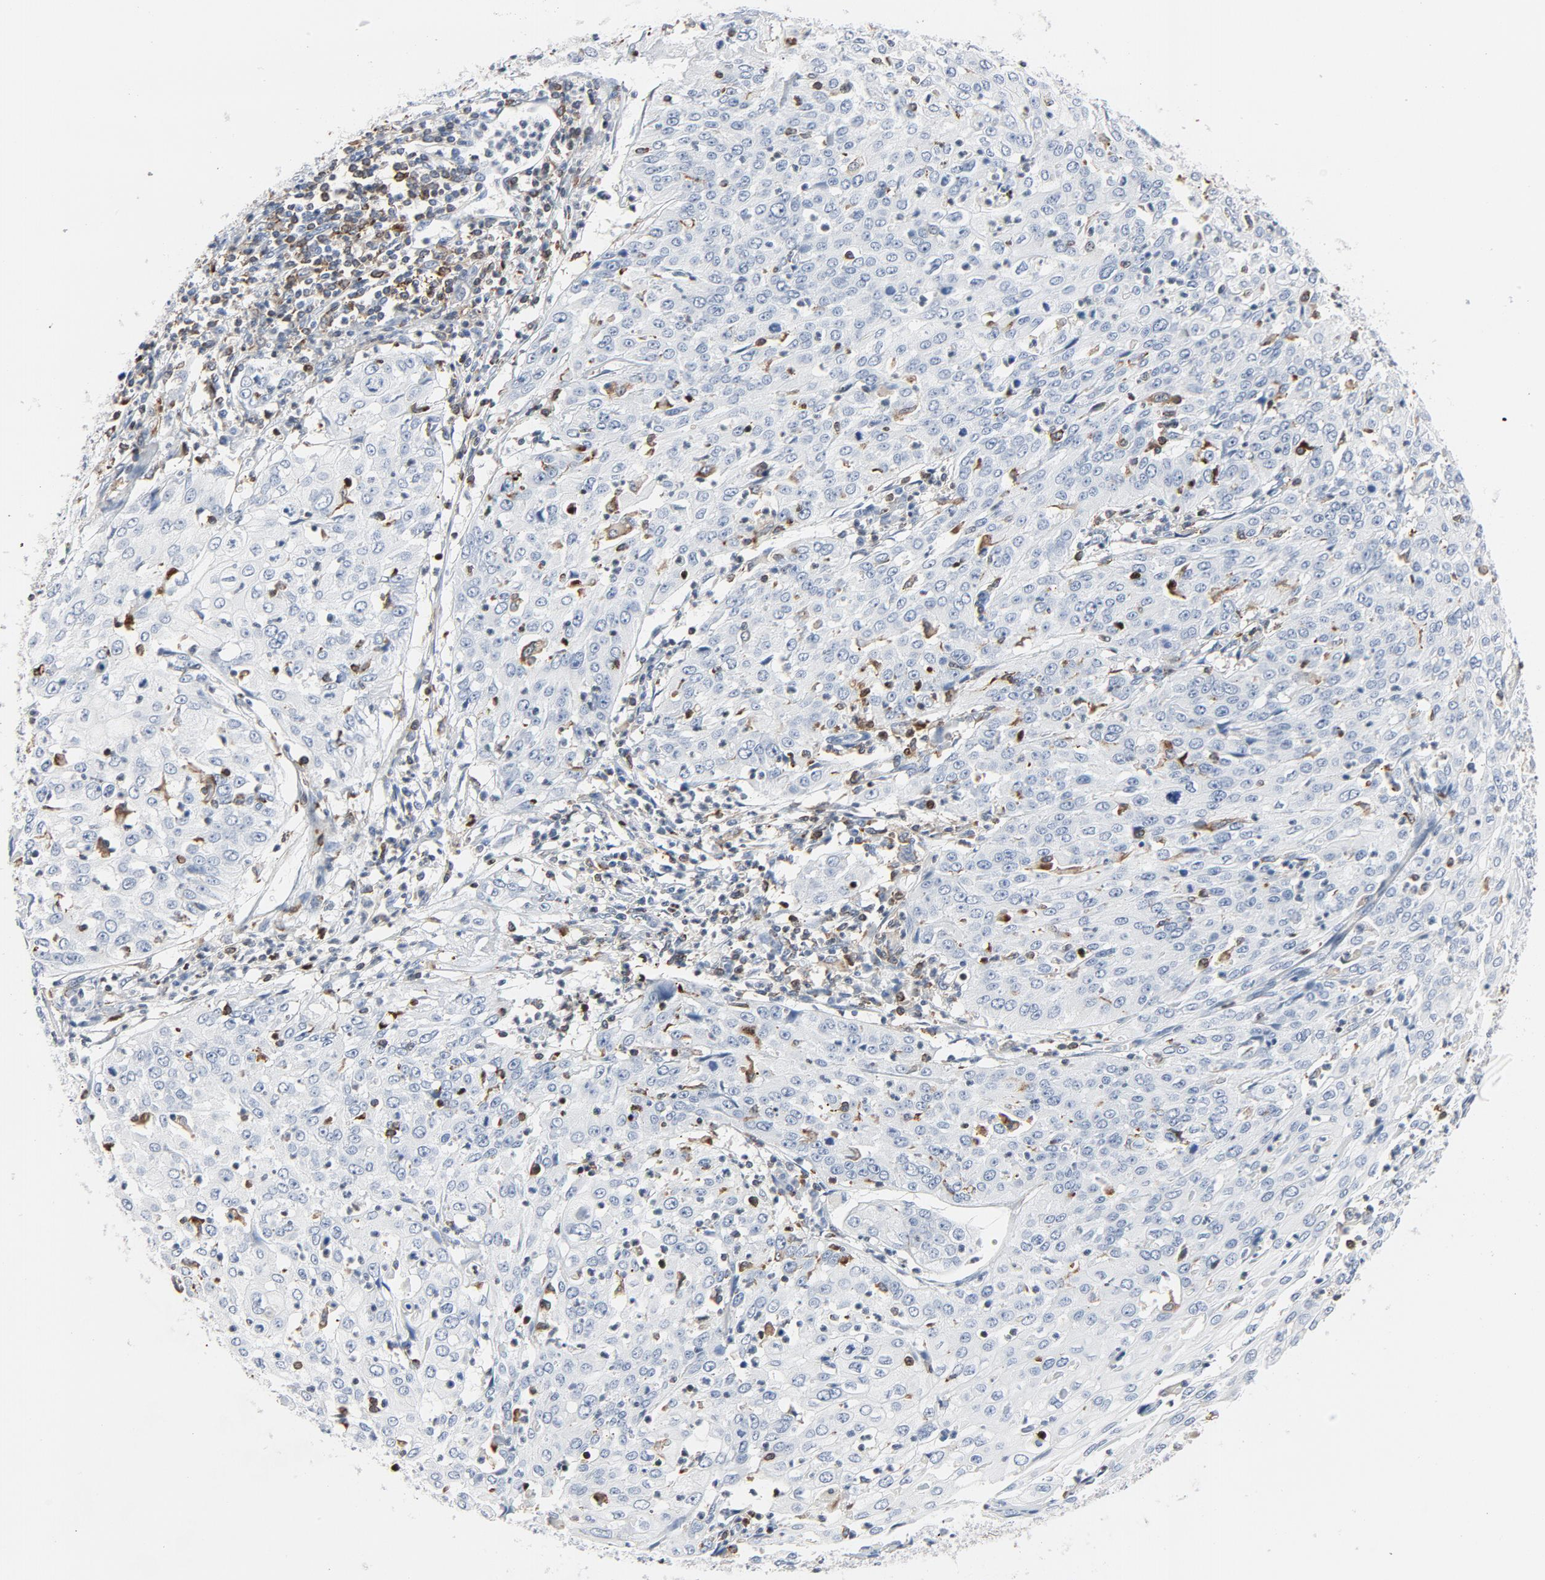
{"staining": {"intensity": "negative", "quantity": "none", "location": "none"}, "tissue": "cervical cancer", "cell_type": "Tumor cells", "image_type": "cancer", "snomed": [{"axis": "morphology", "description": "Squamous cell carcinoma, NOS"}, {"axis": "topography", "description": "Cervix"}], "caption": "Immunohistochemistry (IHC) of human cervical cancer reveals no positivity in tumor cells.", "gene": "LCP2", "patient": {"sex": "female", "age": 39}}